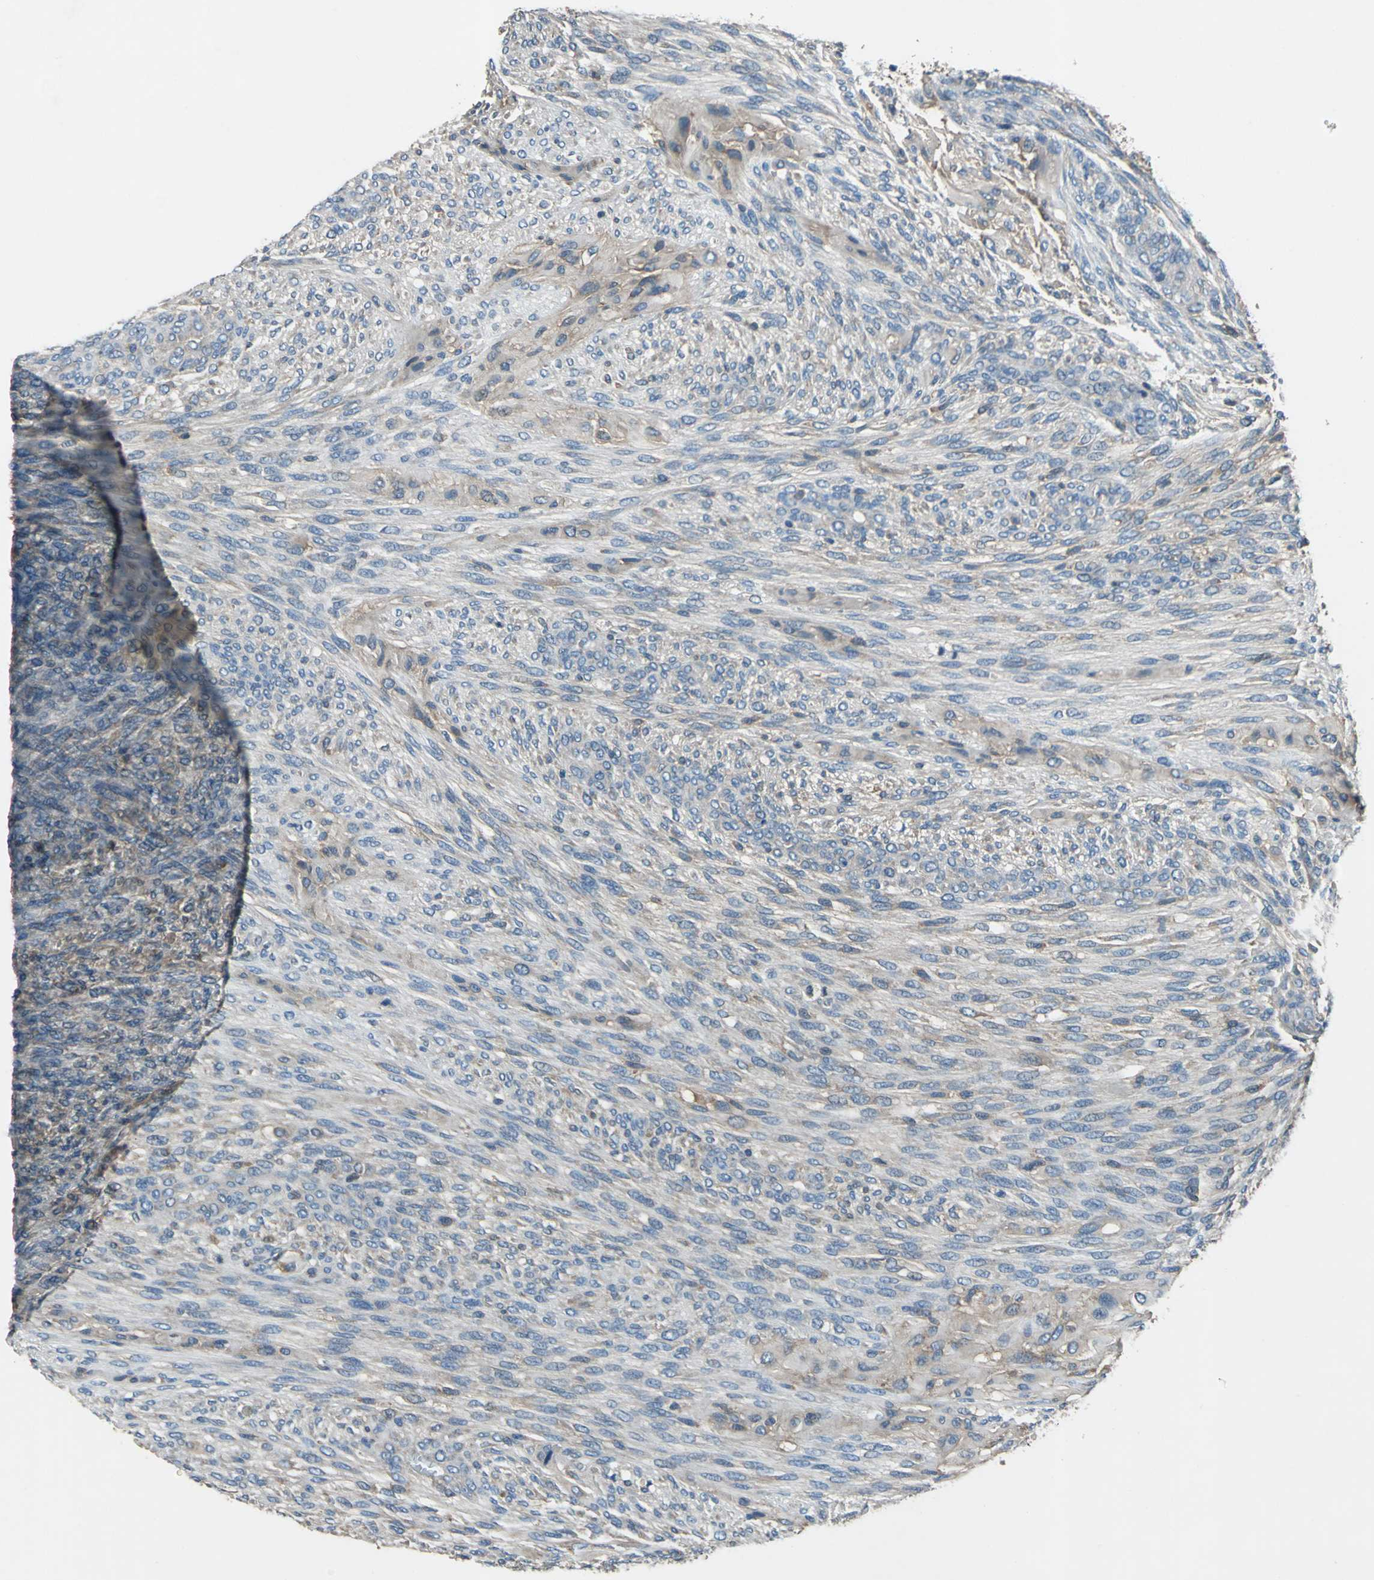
{"staining": {"intensity": "weak", "quantity": "25%-75%", "location": "cytoplasmic/membranous"}, "tissue": "glioma", "cell_type": "Tumor cells", "image_type": "cancer", "snomed": [{"axis": "morphology", "description": "Glioma, malignant, High grade"}, {"axis": "topography", "description": "Cerebral cortex"}], "caption": "The photomicrograph exhibits immunohistochemical staining of high-grade glioma (malignant). There is weak cytoplasmic/membranous expression is present in approximately 25%-75% of tumor cells.", "gene": "PRKCA", "patient": {"sex": "female", "age": 55}}